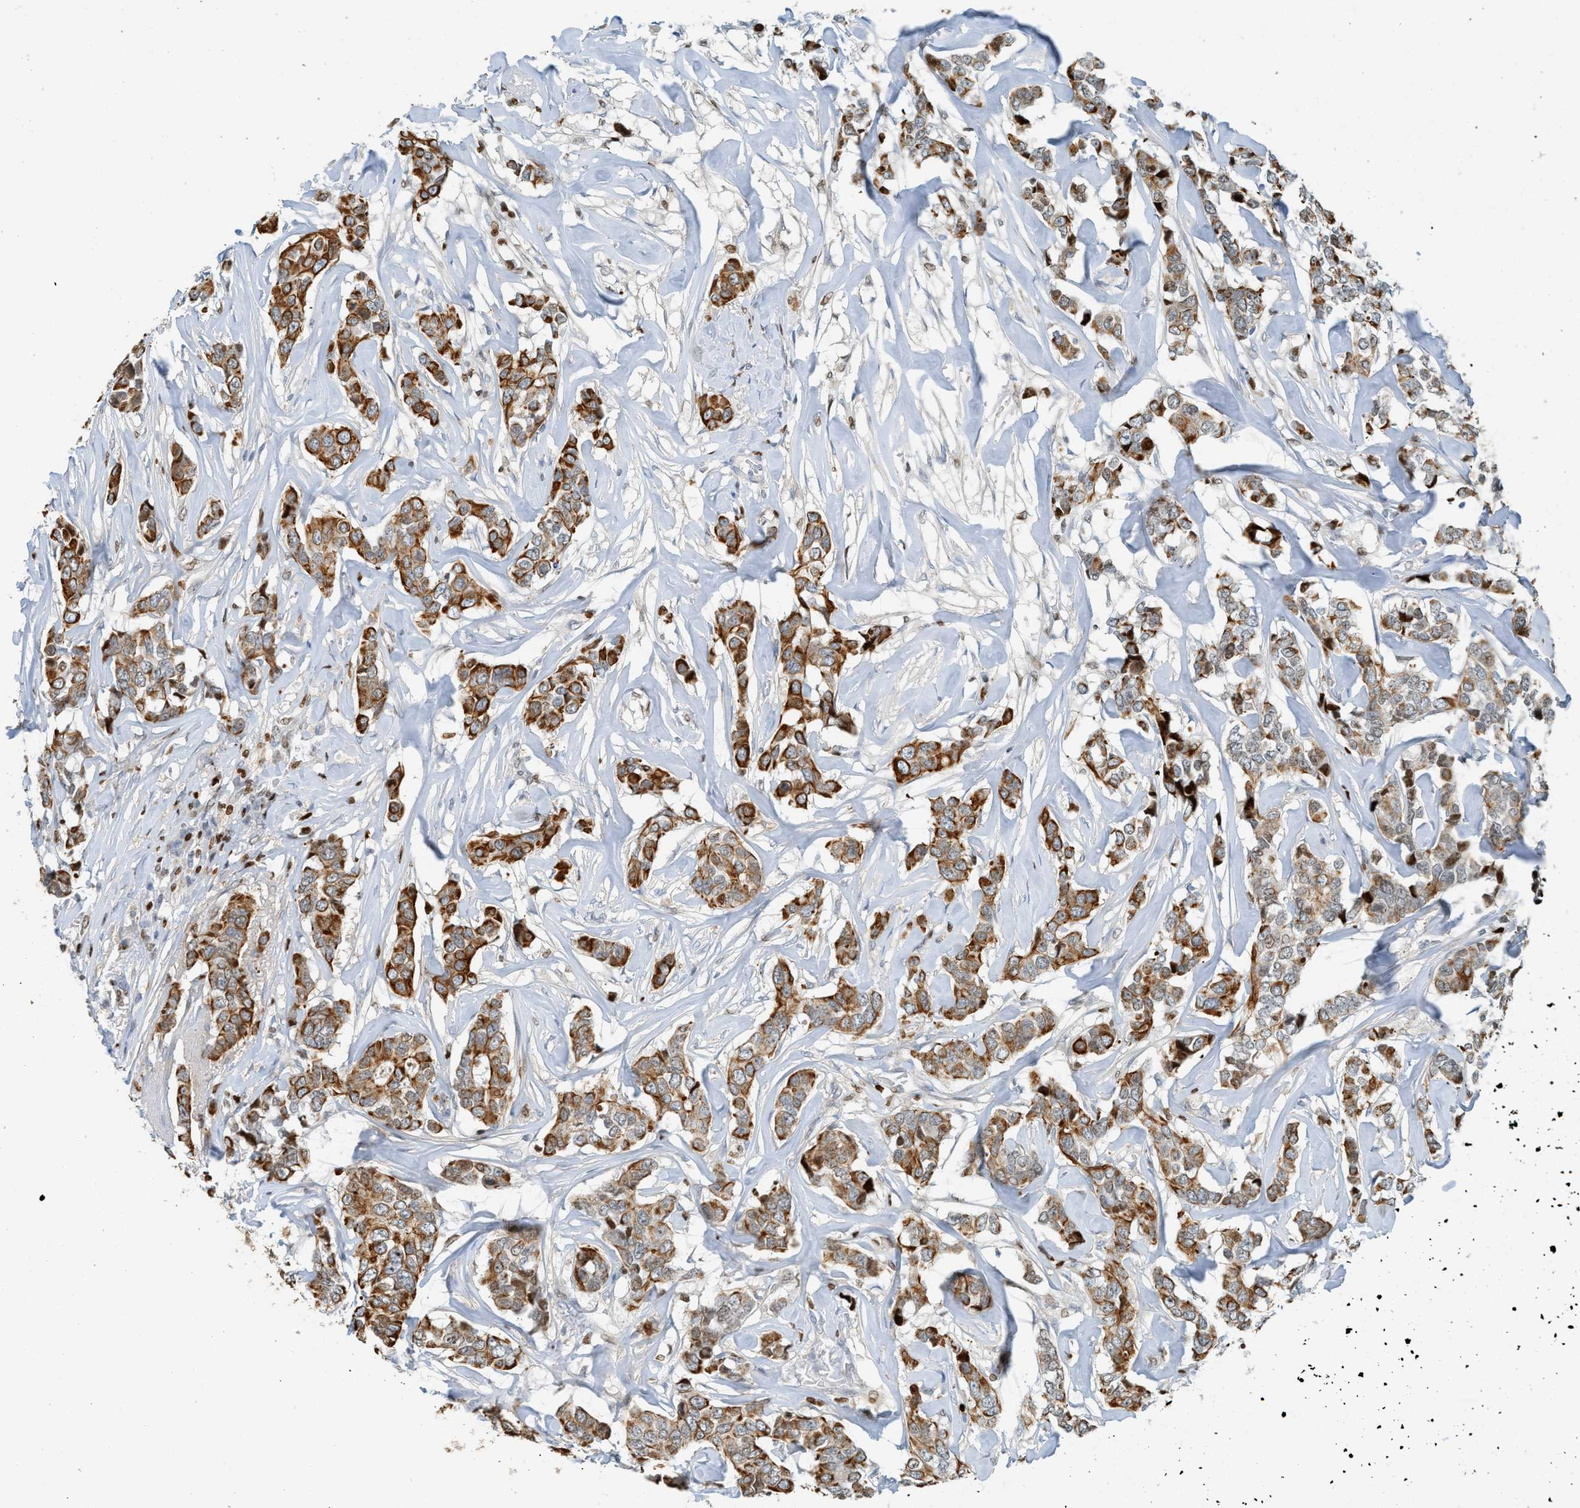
{"staining": {"intensity": "strong", "quantity": "25%-75%", "location": "cytoplasmic/membranous"}, "tissue": "breast cancer", "cell_type": "Tumor cells", "image_type": "cancer", "snomed": [{"axis": "morphology", "description": "Lobular carcinoma"}, {"axis": "topography", "description": "Breast"}], "caption": "Breast cancer tissue shows strong cytoplasmic/membranous positivity in approximately 25%-75% of tumor cells, visualized by immunohistochemistry.", "gene": "SH3D19", "patient": {"sex": "female", "age": 59}}